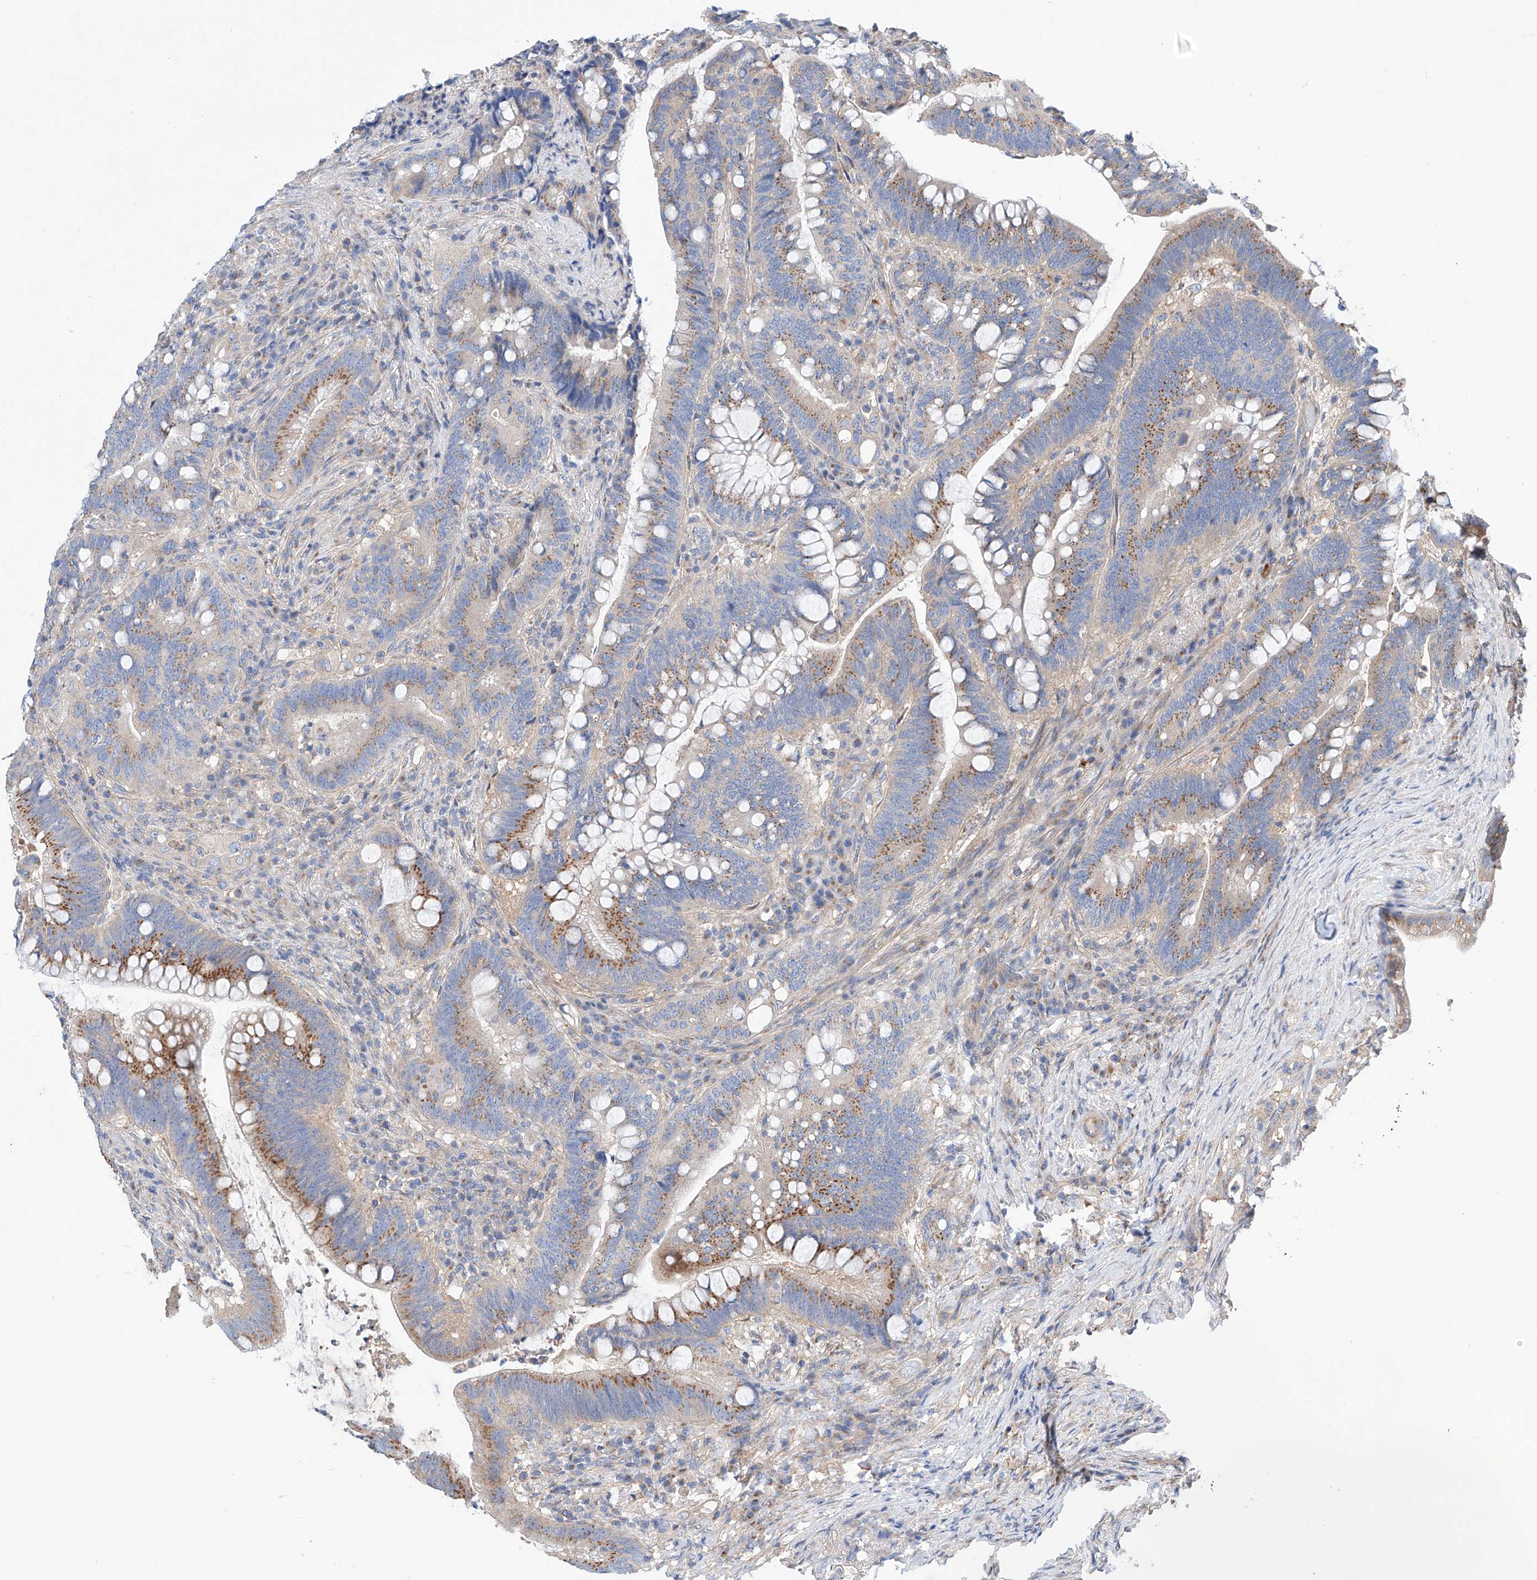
{"staining": {"intensity": "moderate", "quantity": "25%-75%", "location": "cytoplasmic/membranous"}, "tissue": "colorectal cancer", "cell_type": "Tumor cells", "image_type": "cancer", "snomed": [{"axis": "morphology", "description": "Adenocarcinoma, NOS"}, {"axis": "topography", "description": "Colon"}], "caption": "This is a photomicrograph of immunohistochemistry (IHC) staining of colorectal cancer (adenocarcinoma), which shows moderate expression in the cytoplasmic/membranous of tumor cells.", "gene": "SLC22A7", "patient": {"sex": "female", "age": 66}}